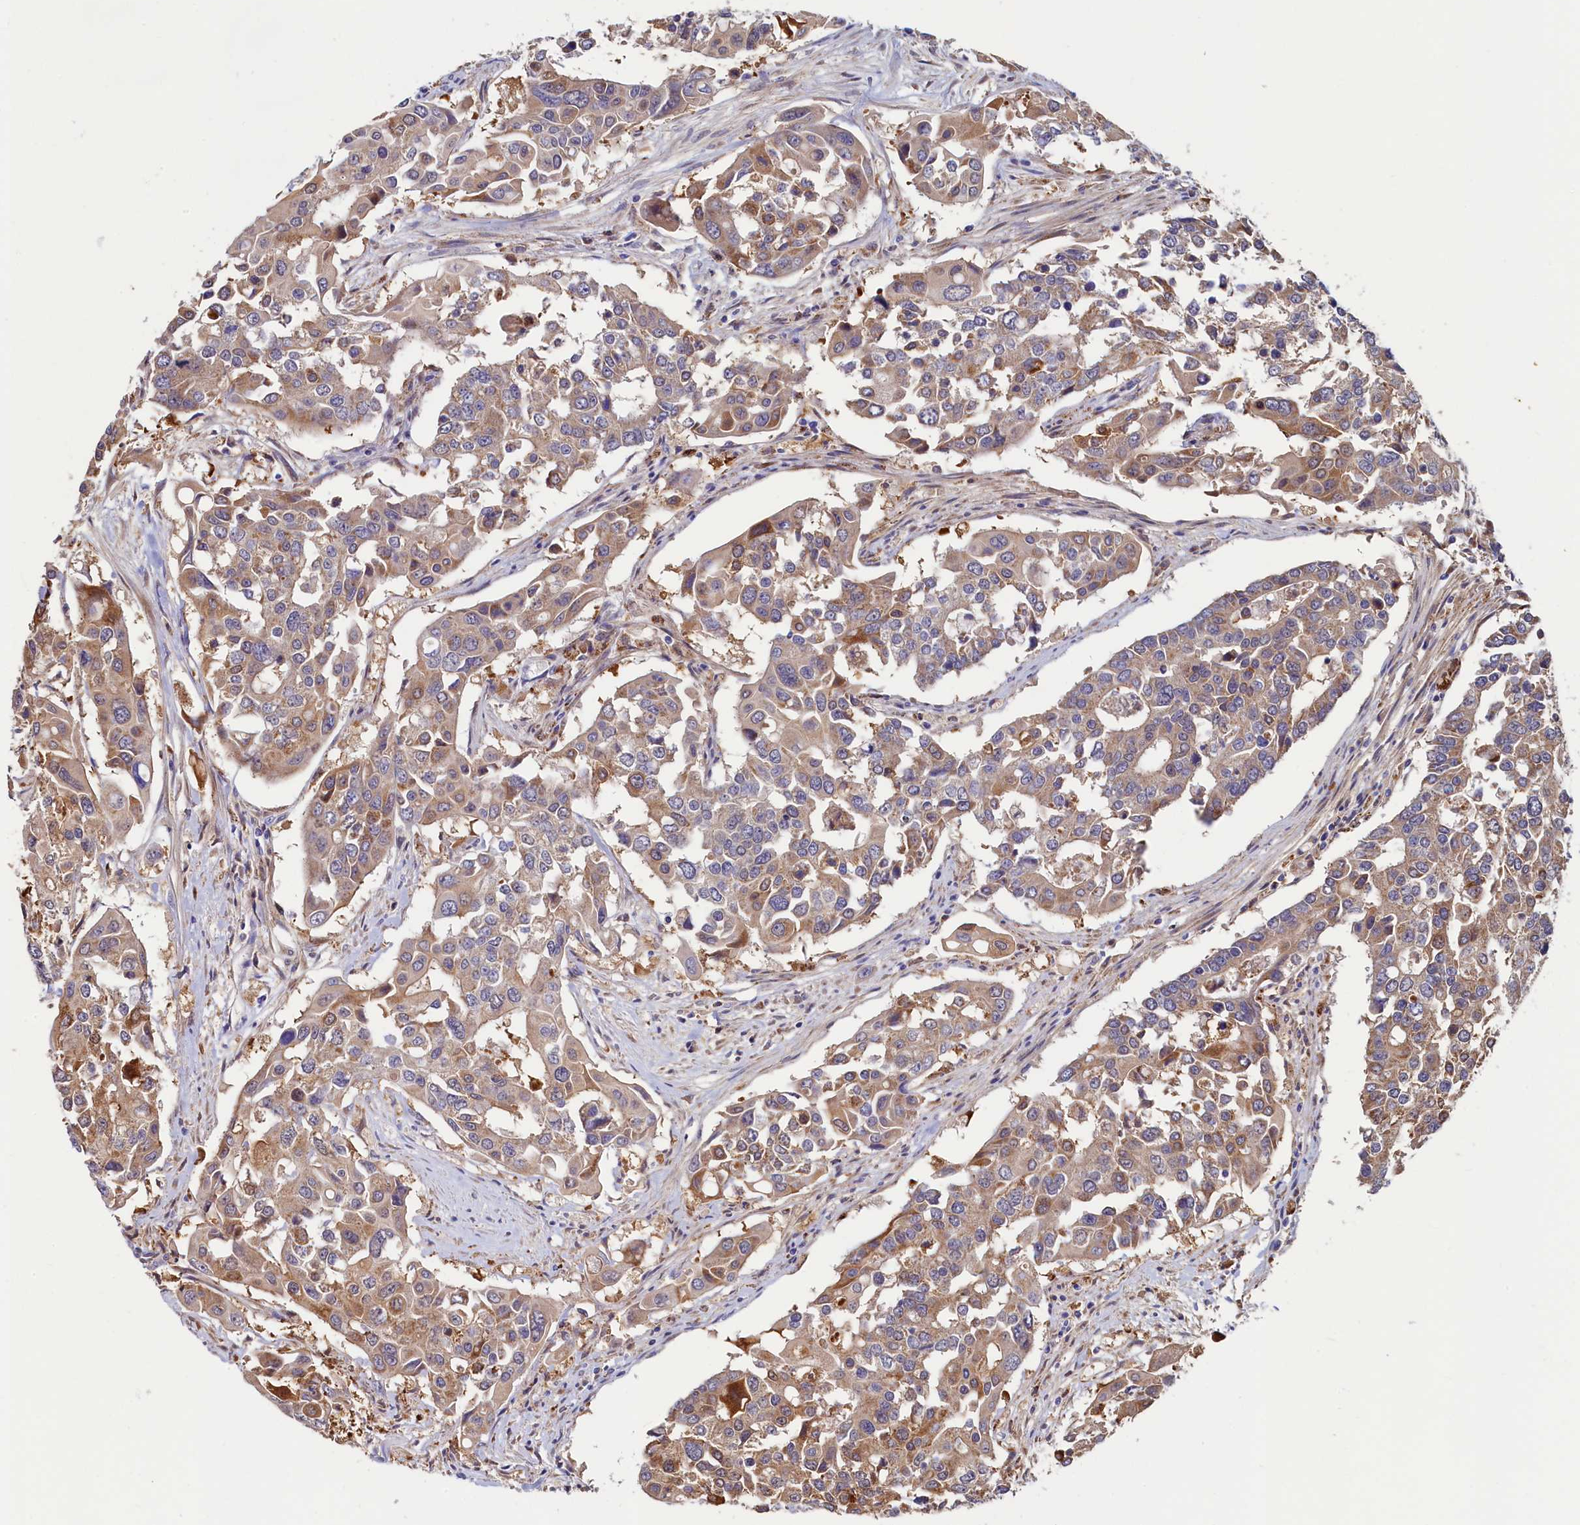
{"staining": {"intensity": "moderate", "quantity": "<25%", "location": "cytoplasmic/membranous"}, "tissue": "colorectal cancer", "cell_type": "Tumor cells", "image_type": "cancer", "snomed": [{"axis": "morphology", "description": "Adenocarcinoma, NOS"}, {"axis": "topography", "description": "Colon"}], "caption": "Immunohistochemistry staining of colorectal adenocarcinoma, which demonstrates low levels of moderate cytoplasmic/membranous positivity in approximately <25% of tumor cells indicating moderate cytoplasmic/membranous protein staining. The staining was performed using DAB (brown) for protein detection and nuclei were counterstained in hematoxylin (blue).", "gene": "ASTE1", "patient": {"sex": "male", "age": 77}}